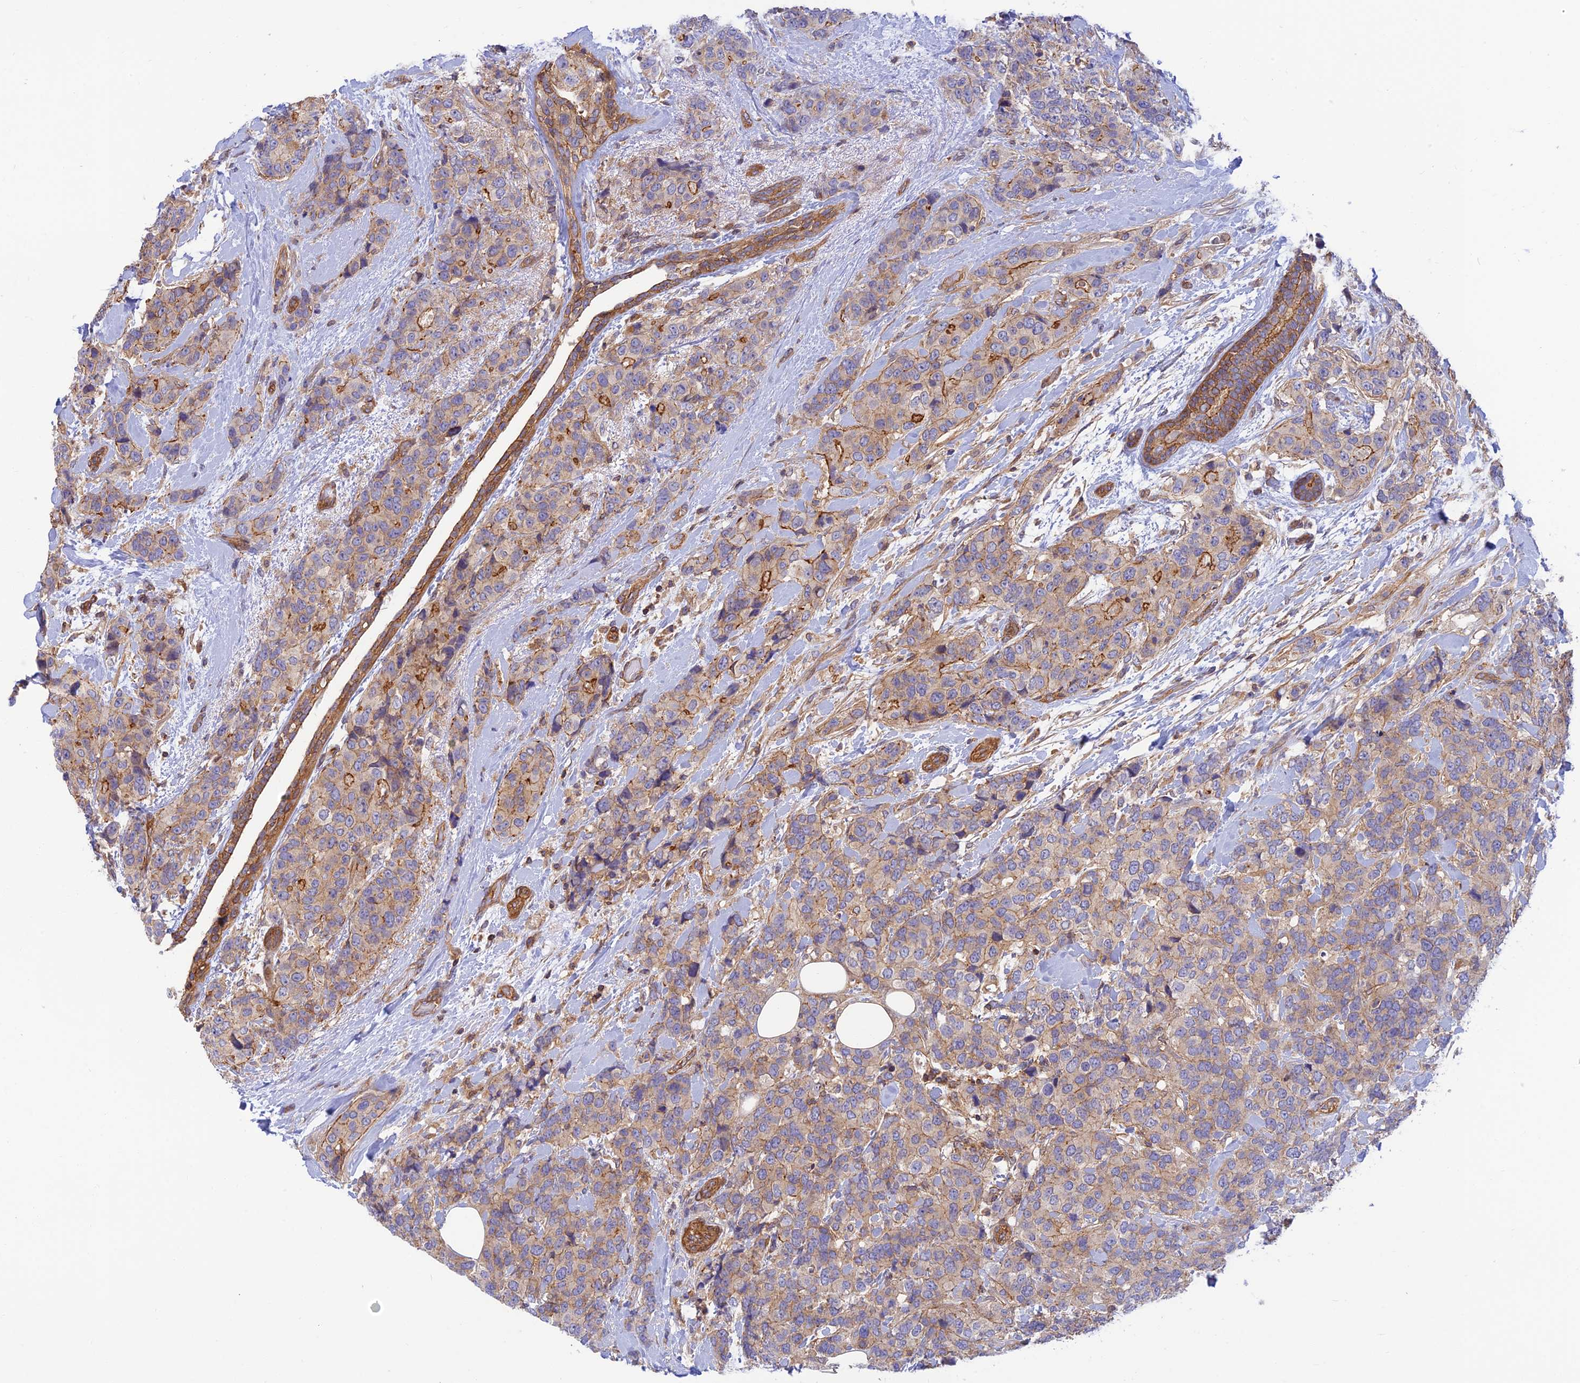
{"staining": {"intensity": "moderate", "quantity": "<25%", "location": "cytoplasmic/membranous"}, "tissue": "breast cancer", "cell_type": "Tumor cells", "image_type": "cancer", "snomed": [{"axis": "morphology", "description": "Lobular carcinoma"}, {"axis": "topography", "description": "Breast"}], "caption": "DAB (3,3'-diaminobenzidine) immunohistochemical staining of breast cancer reveals moderate cytoplasmic/membranous protein positivity in about <25% of tumor cells.", "gene": "PPP1R12C", "patient": {"sex": "female", "age": 59}}